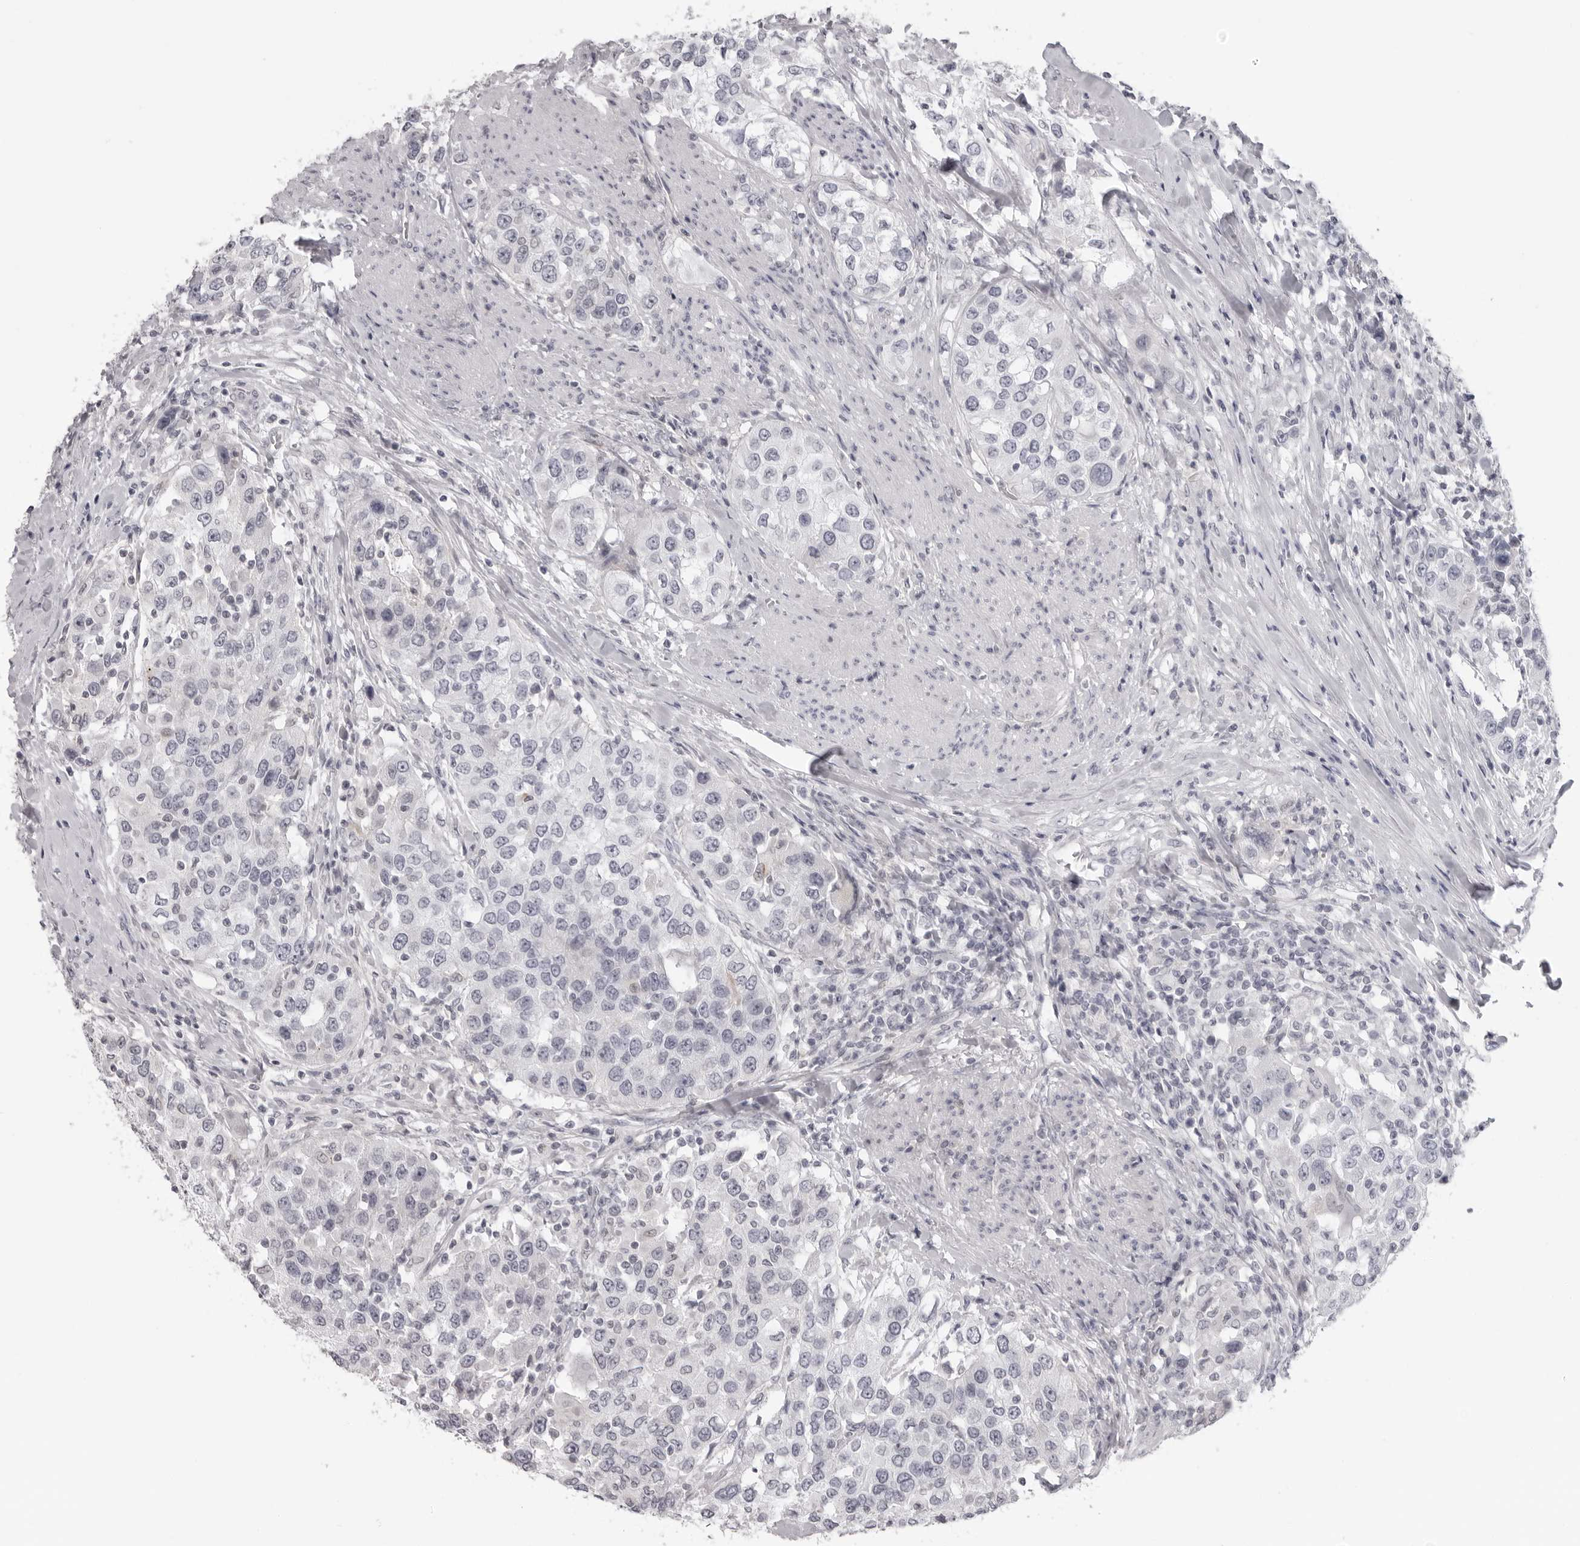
{"staining": {"intensity": "negative", "quantity": "none", "location": "none"}, "tissue": "urothelial cancer", "cell_type": "Tumor cells", "image_type": "cancer", "snomed": [{"axis": "morphology", "description": "Urothelial carcinoma, High grade"}, {"axis": "topography", "description": "Urinary bladder"}], "caption": "Urothelial cancer stained for a protein using IHC exhibits no positivity tumor cells.", "gene": "DNALI1", "patient": {"sex": "female", "age": 80}}